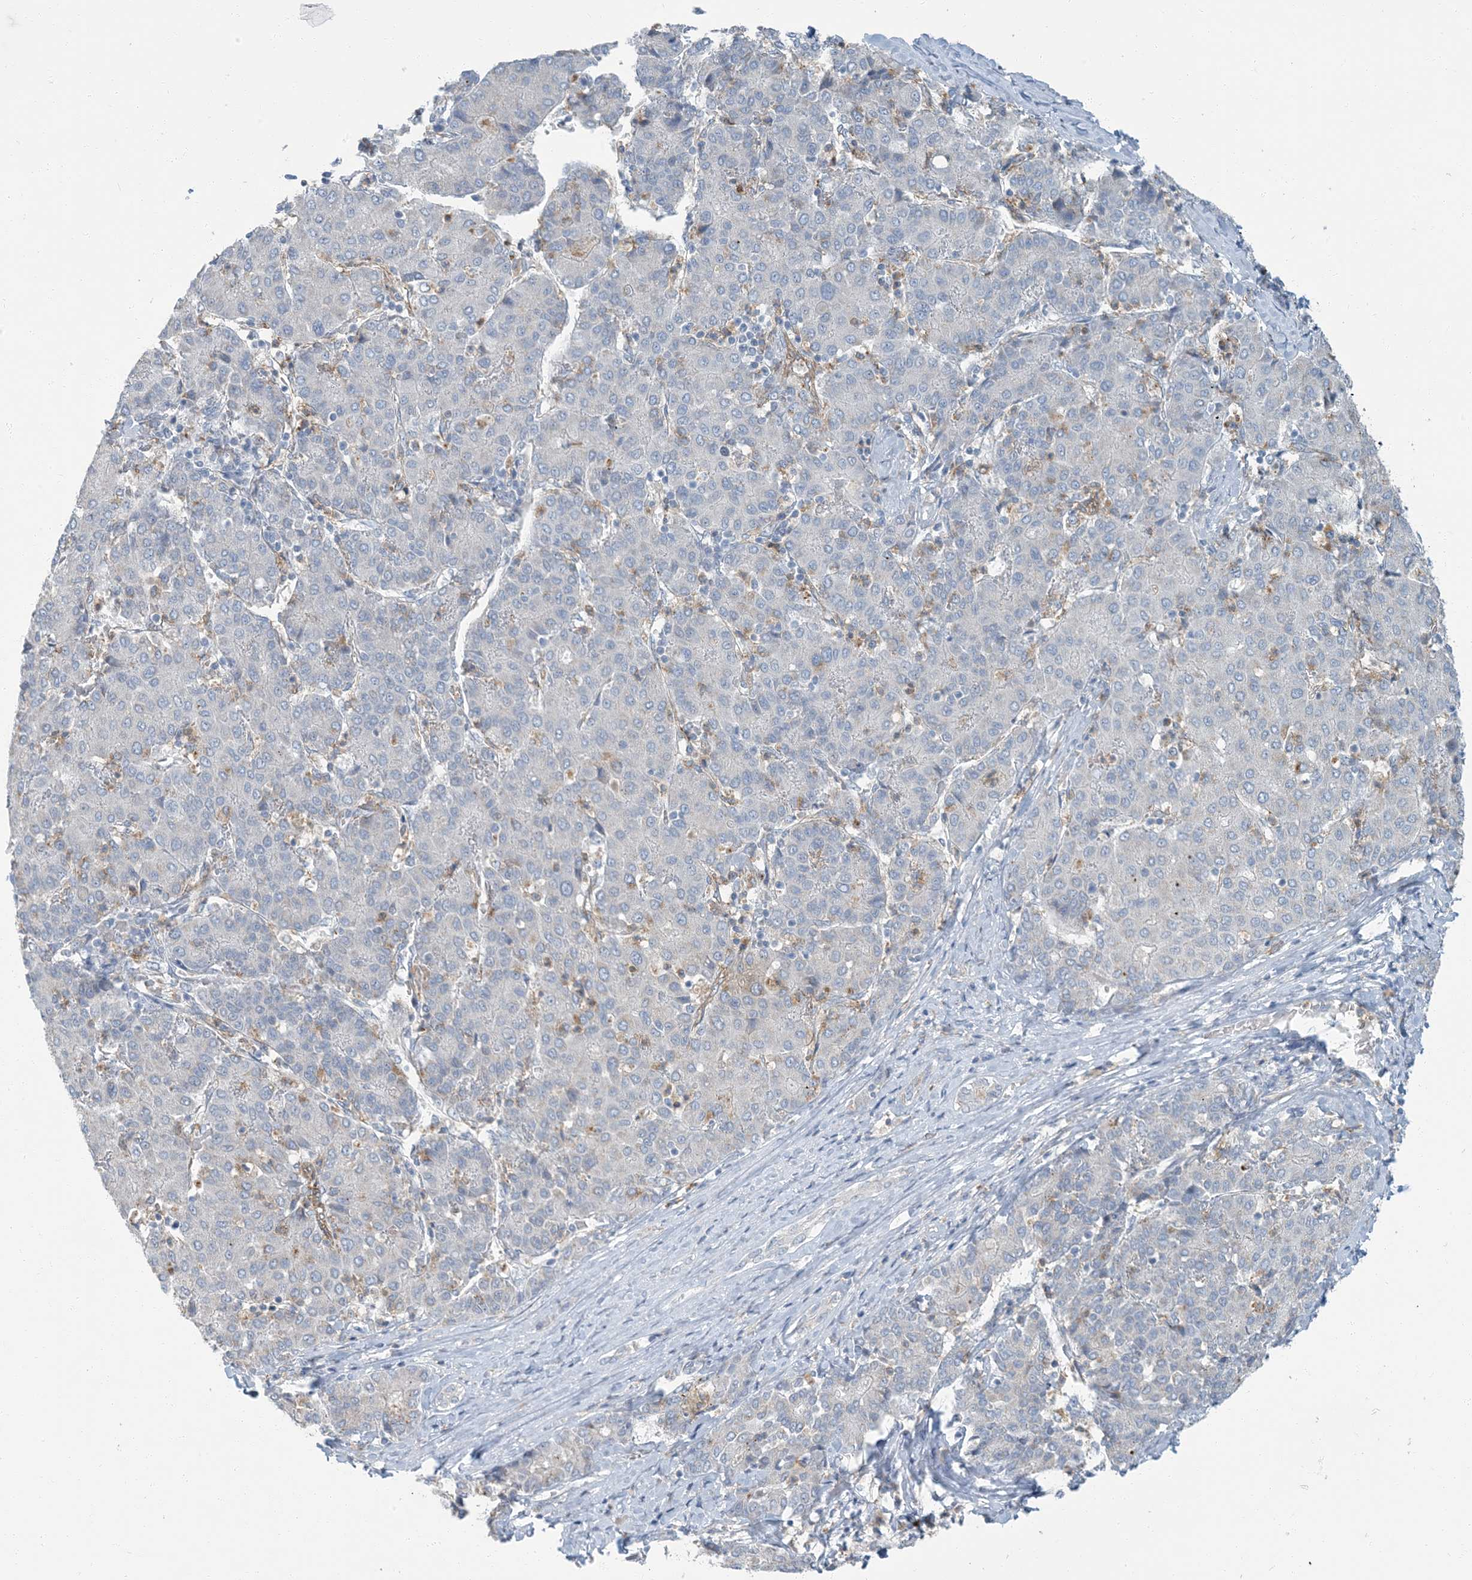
{"staining": {"intensity": "negative", "quantity": "none", "location": "none"}, "tissue": "liver cancer", "cell_type": "Tumor cells", "image_type": "cancer", "snomed": [{"axis": "morphology", "description": "Carcinoma, Hepatocellular, NOS"}, {"axis": "topography", "description": "Liver"}], "caption": "This is an immunohistochemistry histopathology image of liver cancer. There is no staining in tumor cells.", "gene": "EPHA4", "patient": {"sex": "male", "age": 65}}